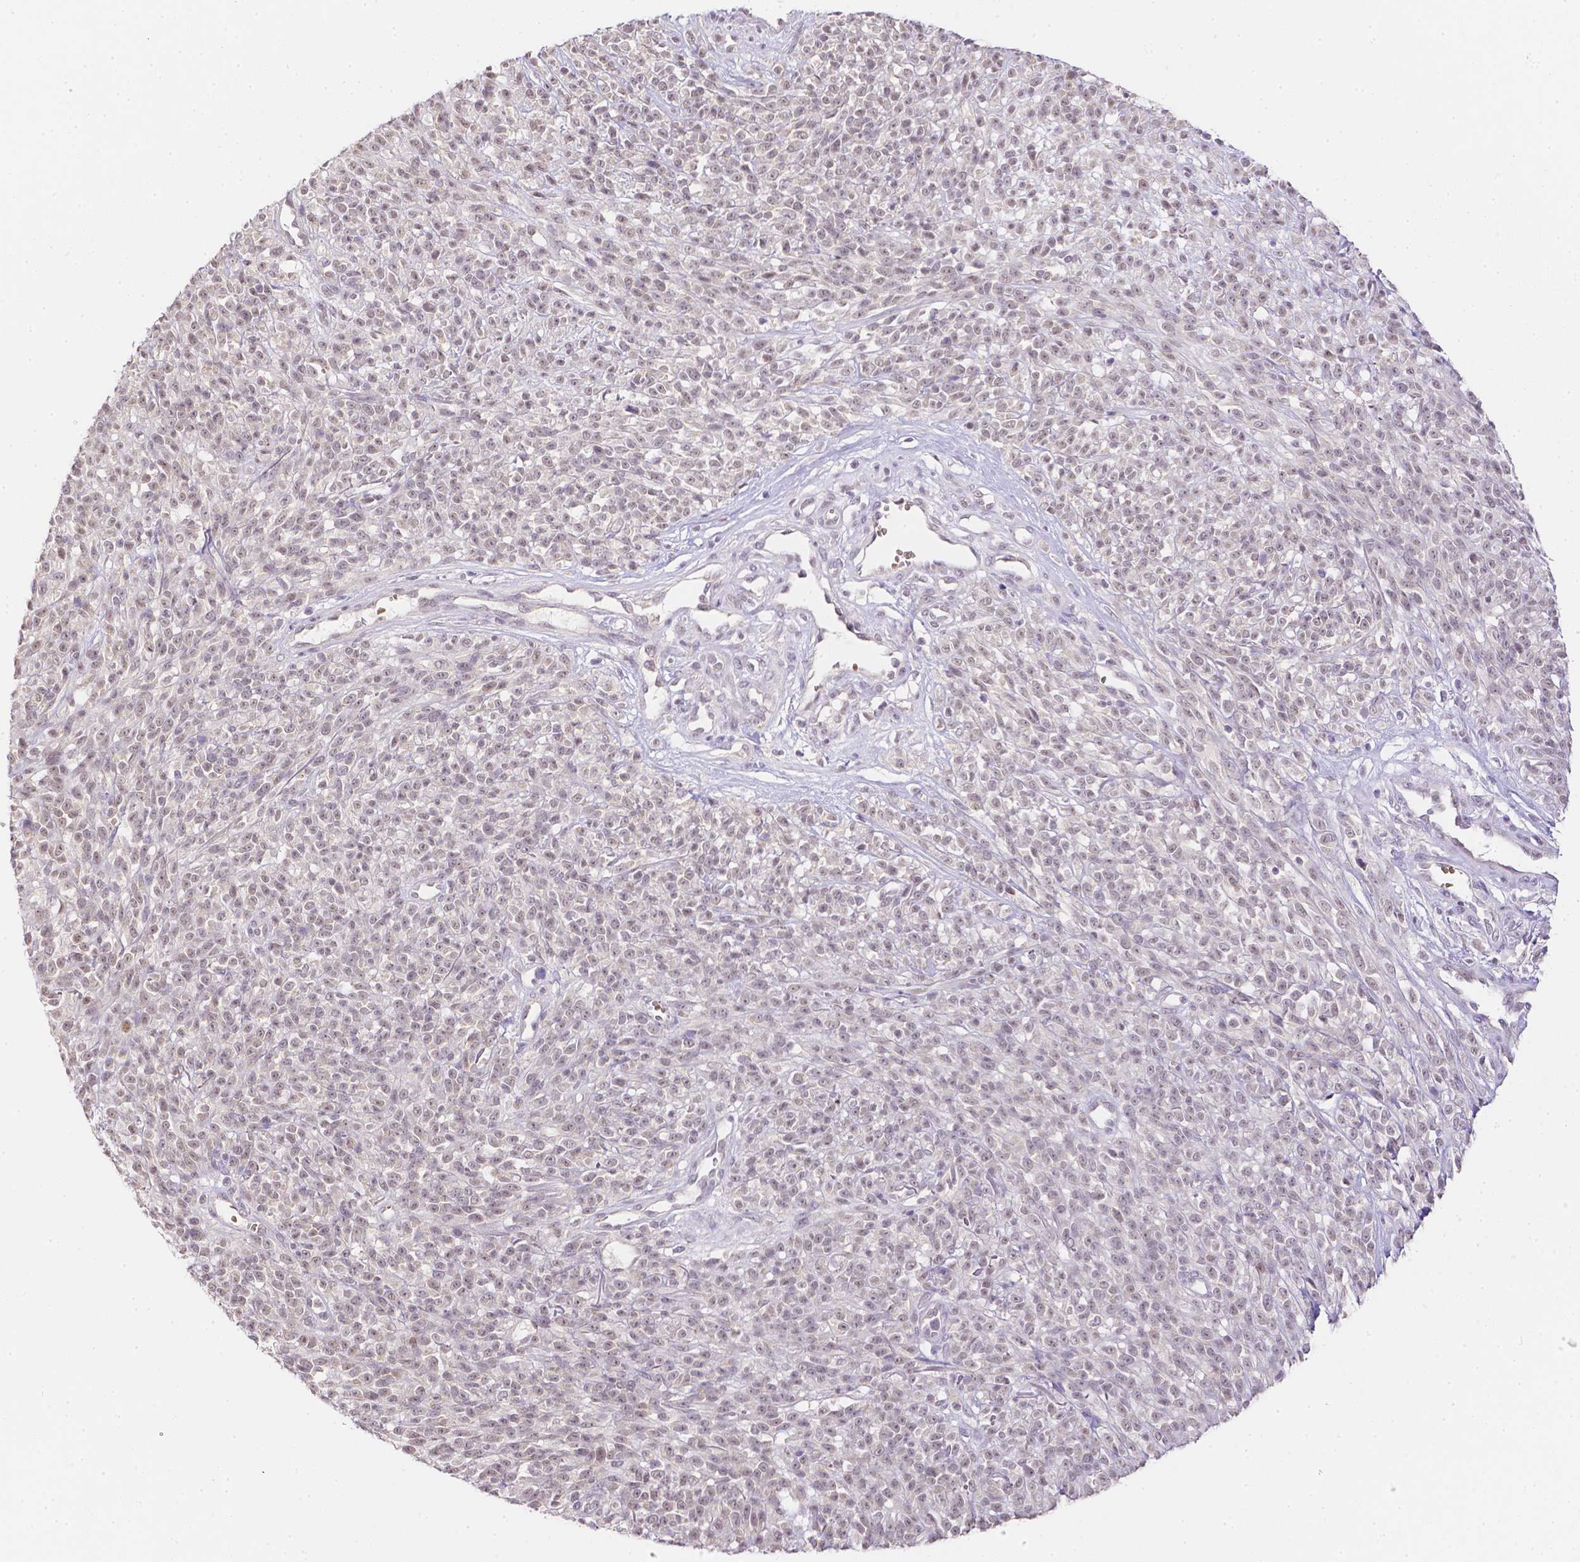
{"staining": {"intensity": "weak", "quantity": "25%-75%", "location": "nuclear"}, "tissue": "melanoma", "cell_type": "Tumor cells", "image_type": "cancer", "snomed": [{"axis": "morphology", "description": "Malignant melanoma, NOS"}, {"axis": "topography", "description": "Skin"}, {"axis": "topography", "description": "Skin of trunk"}], "caption": "Human melanoma stained with a protein marker demonstrates weak staining in tumor cells.", "gene": "ZNF280B", "patient": {"sex": "male", "age": 74}}